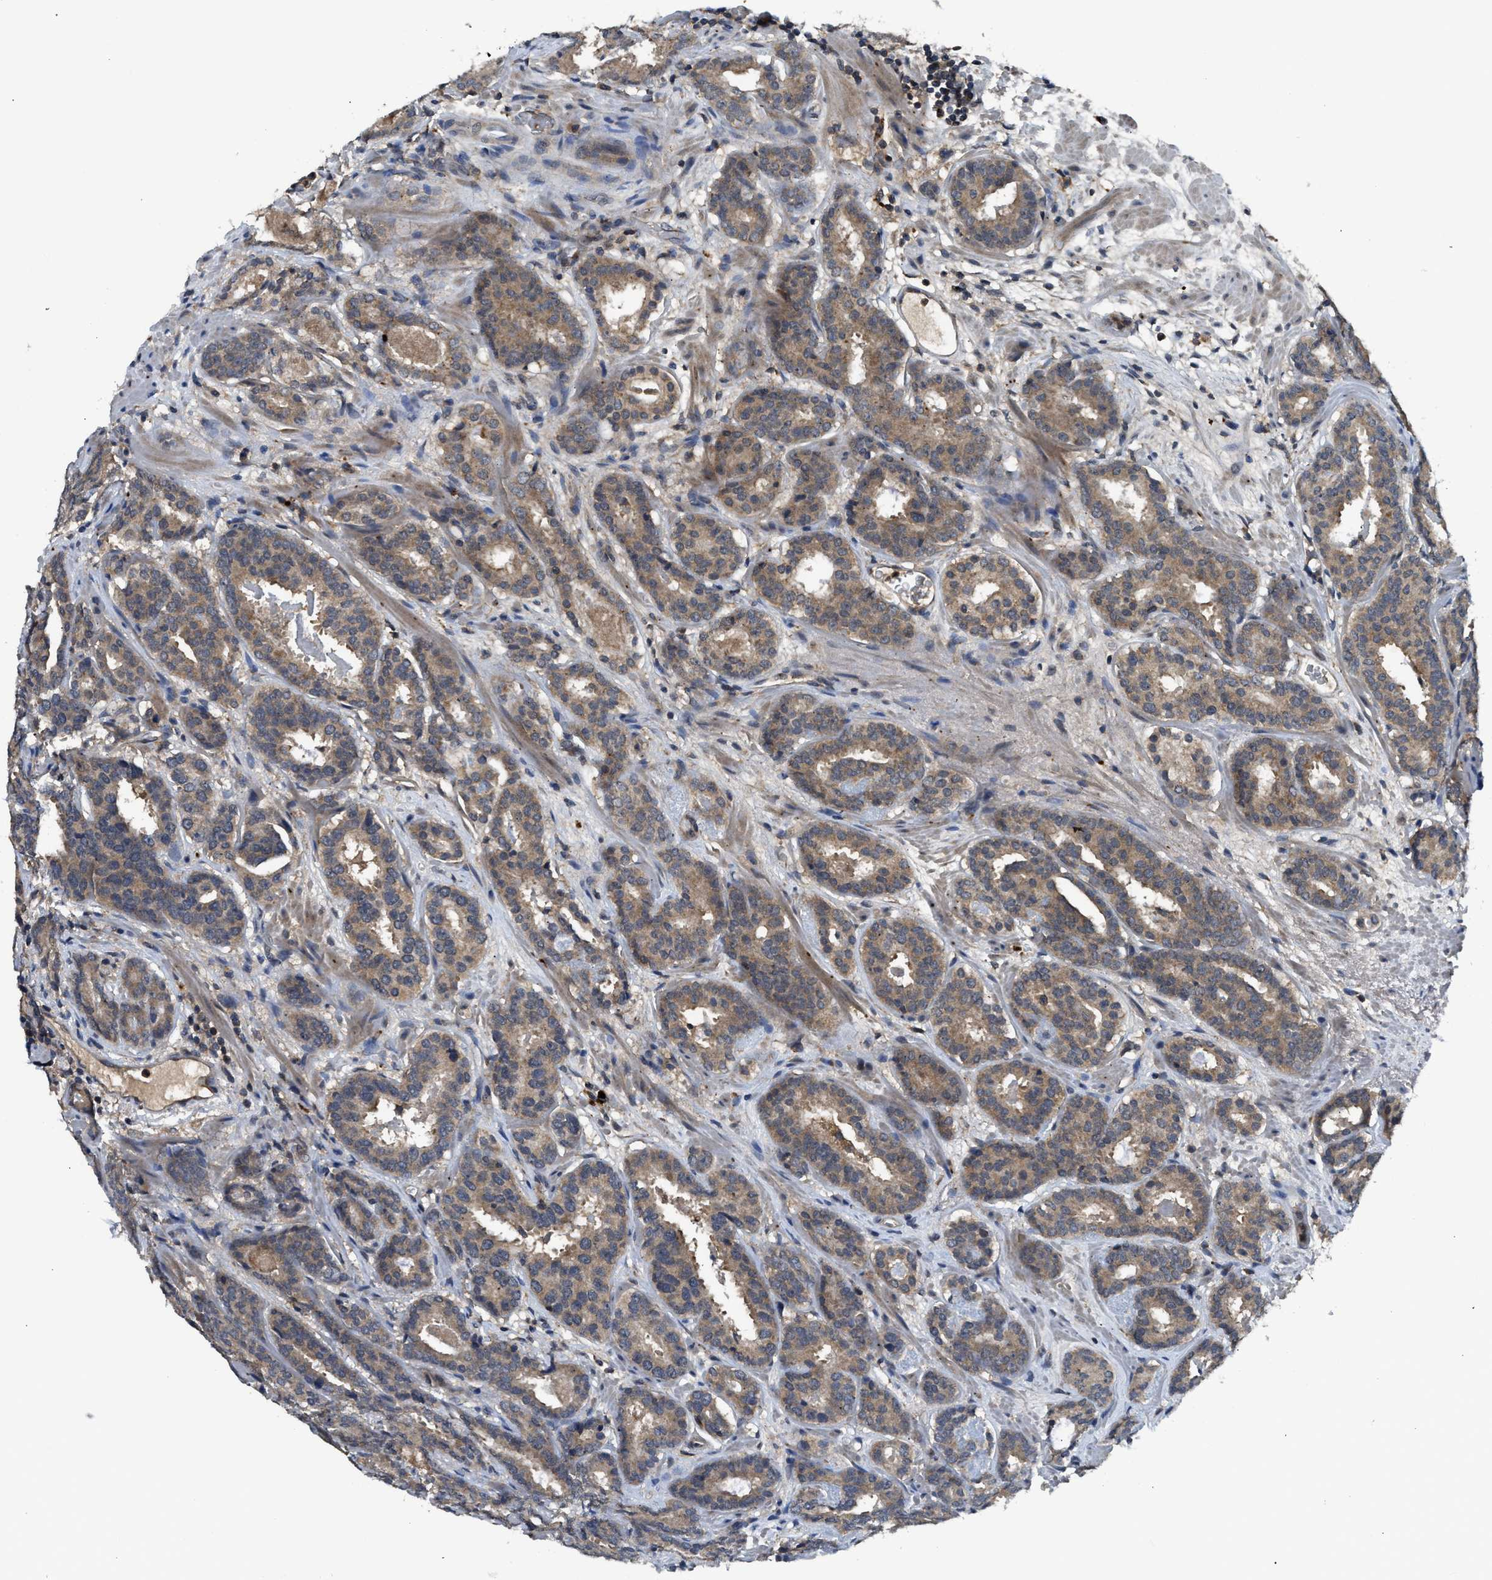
{"staining": {"intensity": "moderate", "quantity": ">75%", "location": "cytoplasmic/membranous"}, "tissue": "prostate cancer", "cell_type": "Tumor cells", "image_type": "cancer", "snomed": [{"axis": "morphology", "description": "Adenocarcinoma, Low grade"}, {"axis": "topography", "description": "Prostate"}], "caption": "Protein positivity by immunohistochemistry (IHC) shows moderate cytoplasmic/membranous staining in about >75% of tumor cells in prostate adenocarcinoma (low-grade).", "gene": "PDE7A", "patient": {"sex": "male", "age": 69}}